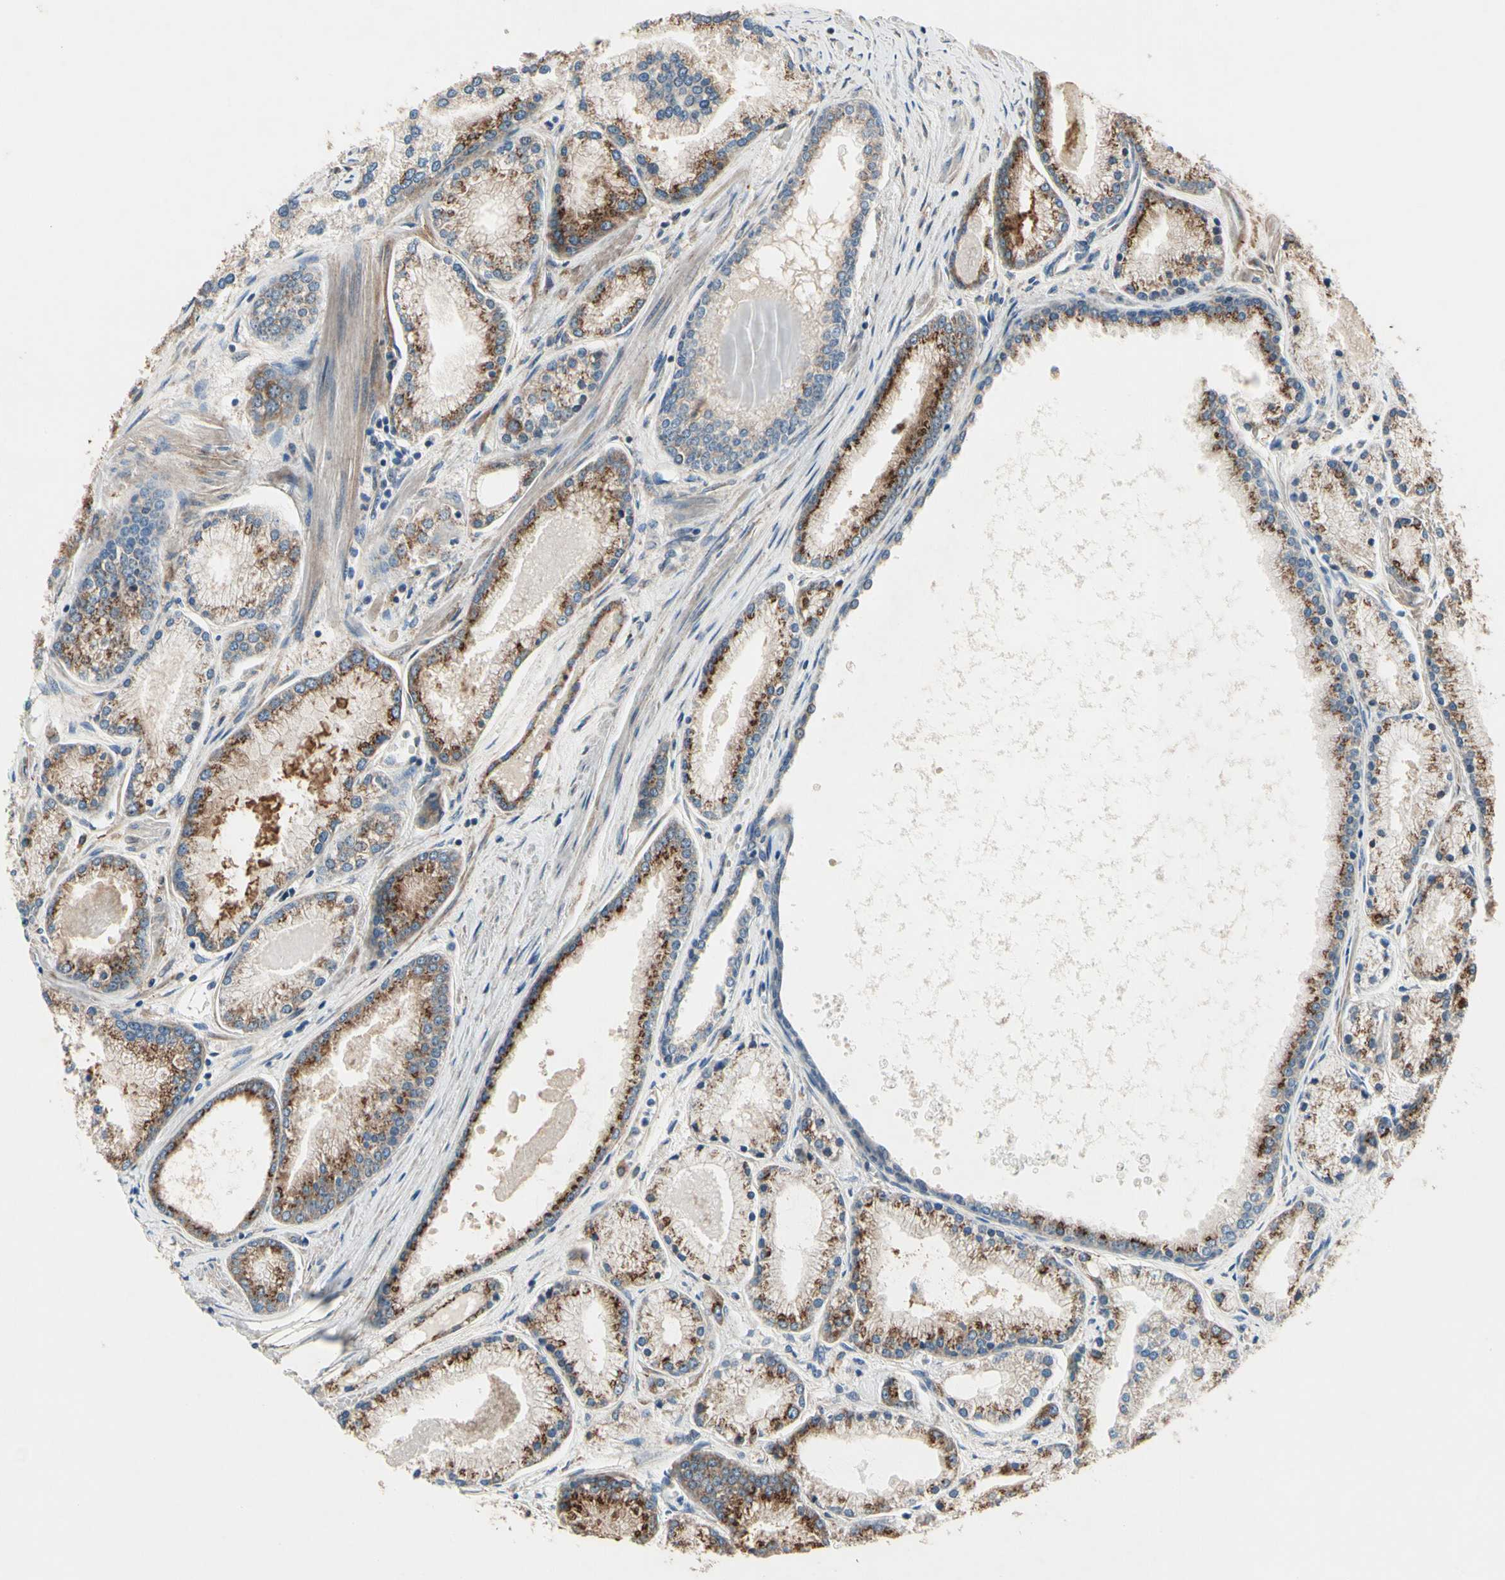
{"staining": {"intensity": "strong", "quantity": ">75%", "location": "cytoplasmic/membranous"}, "tissue": "prostate cancer", "cell_type": "Tumor cells", "image_type": "cancer", "snomed": [{"axis": "morphology", "description": "Adenocarcinoma, High grade"}, {"axis": "topography", "description": "Prostate"}], "caption": "Immunohistochemical staining of adenocarcinoma (high-grade) (prostate) reveals high levels of strong cytoplasmic/membranous positivity in approximately >75% of tumor cells. (DAB IHC, brown staining for protein, blue staining for nuclei).", "gene": "CGREF1", "patient": {"sex": "male", "age": 61}}